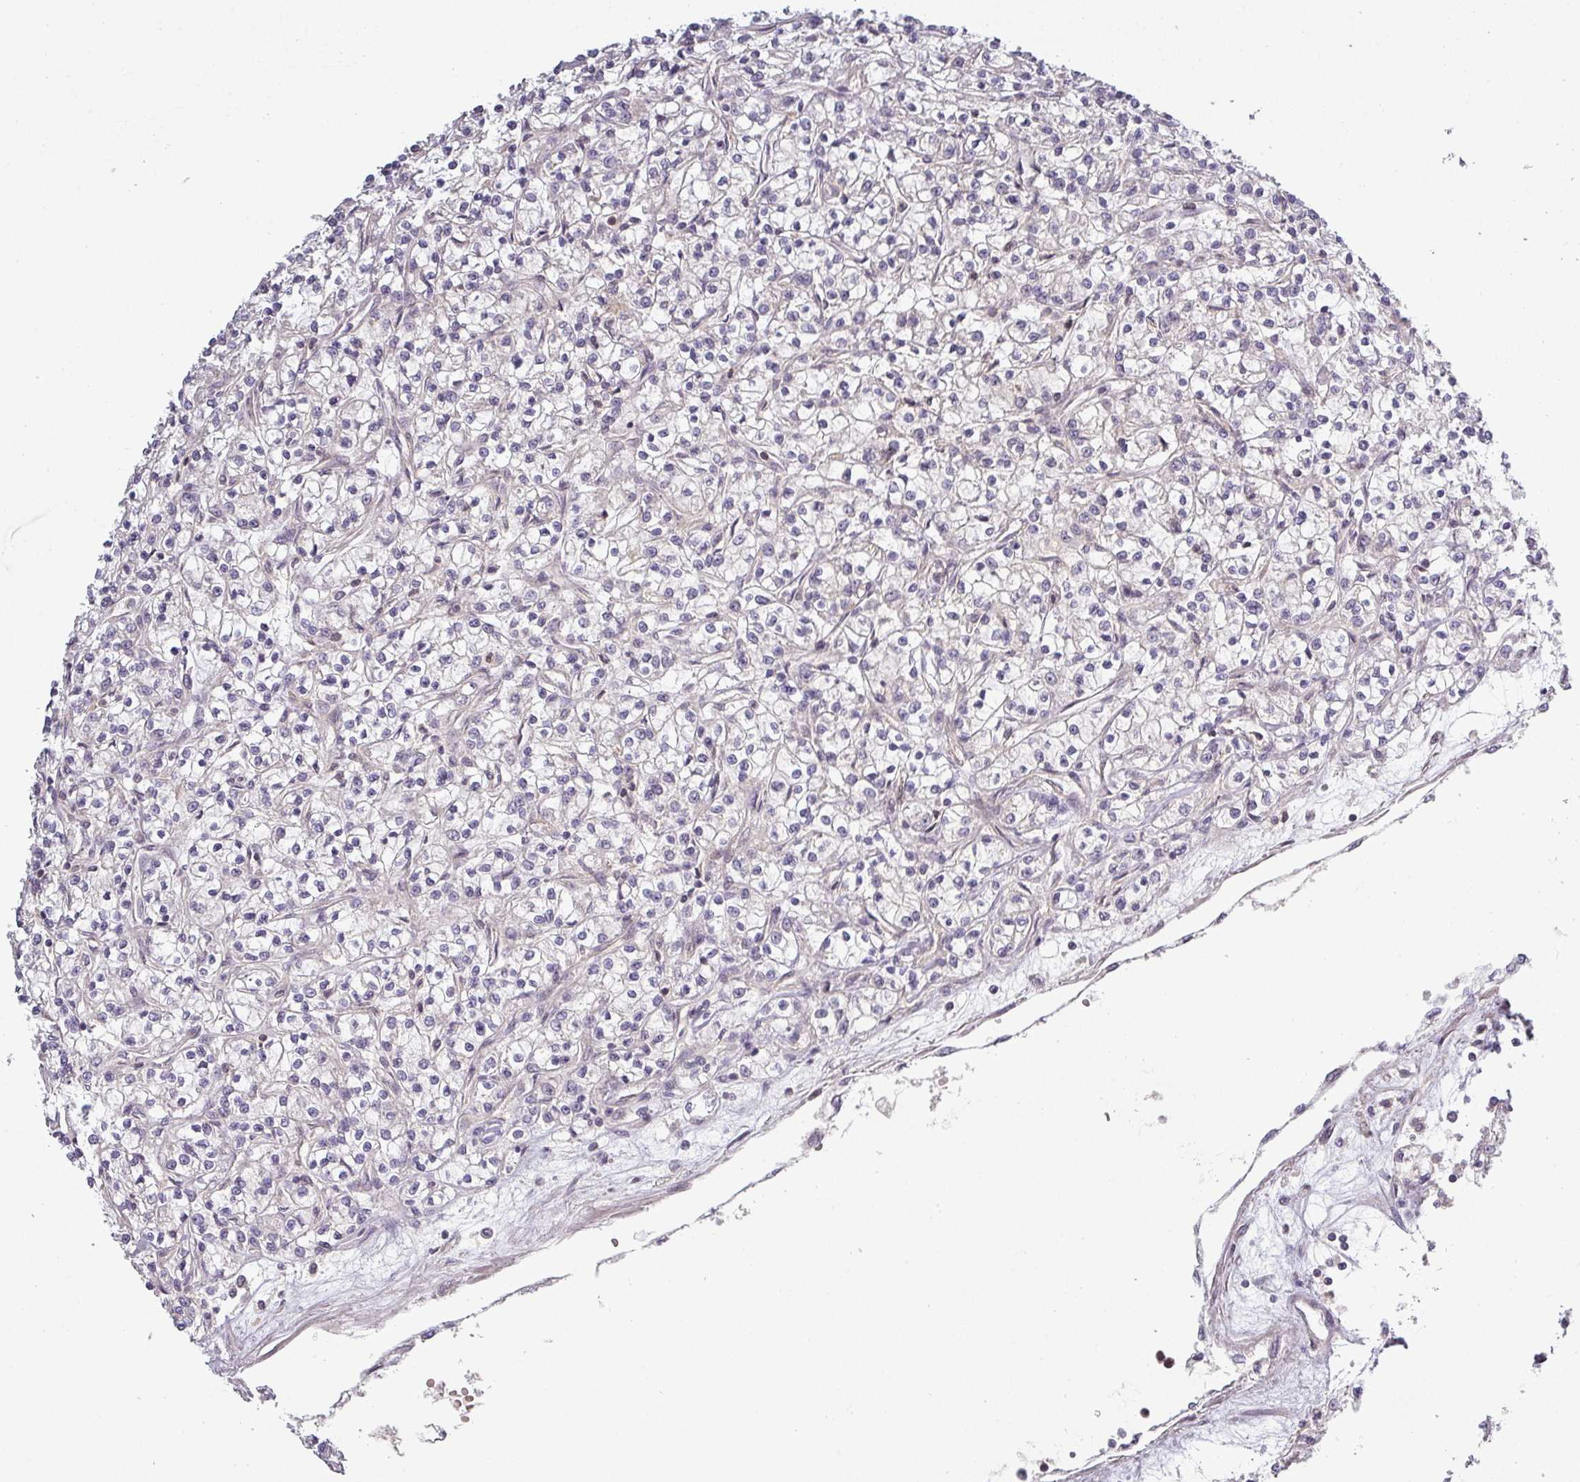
{"staining": {"intensity": "negative", "quantity": "none", "location": "none"}, "tissue": "renal cancer", "cell_type": "Tumor cells", "image_type": "cancer", "snomed": [{"axis": "morphology", "description": "Adenocarcinoma, NOS"}, {"axis": "topography", "description": "Kidney"}], "caption": "Immunohistochemistry image of renal adenocarcinoma stained for a protein (brown), which exhibits no expression in tumor cells. (DAB (3,3'-diaminobenzidine) immunohistochemistry, high magnification).", "gene": "NIN", "patient": {"sex": "female", "age": 59}}